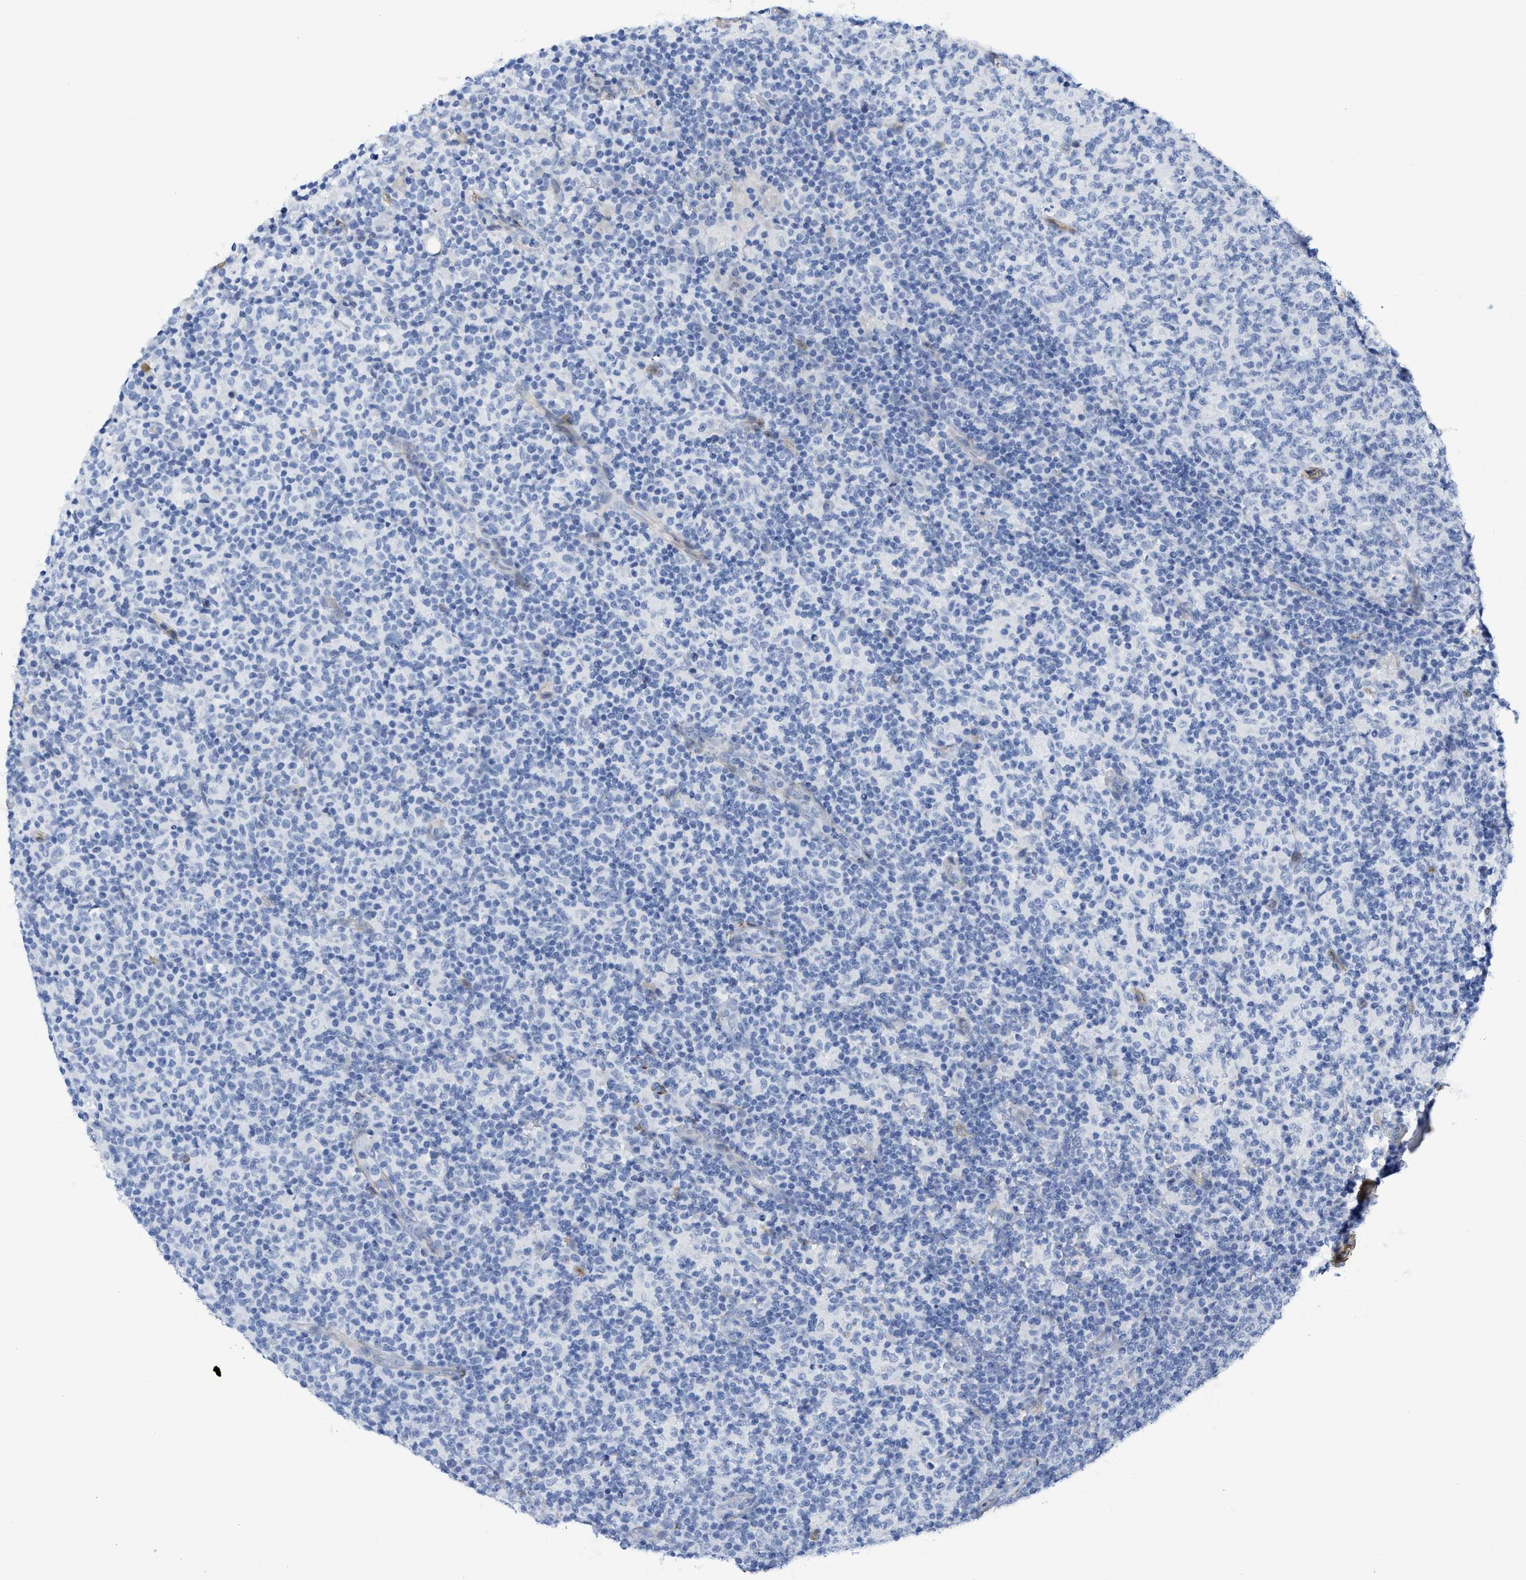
{"staining": {"intensity": "negative", "quantity": "none", "location": "none"}, "tissue": "lymph node", "cell_type": "Germinal center cells", "image_type": "normal", "snomed": [{"axis": "morphology", "description": "Normal tissue, NOS"}, {"axis": "morphology", "description": "Inflammation, NOS"}, {"axis": "topography", "description": "Lymph node"}], "caption": "Germinal center cells are negative for brown protein staining in normal lymph node.", "gene": "TUB", "patient": {"sex": "male", "age": 55}}